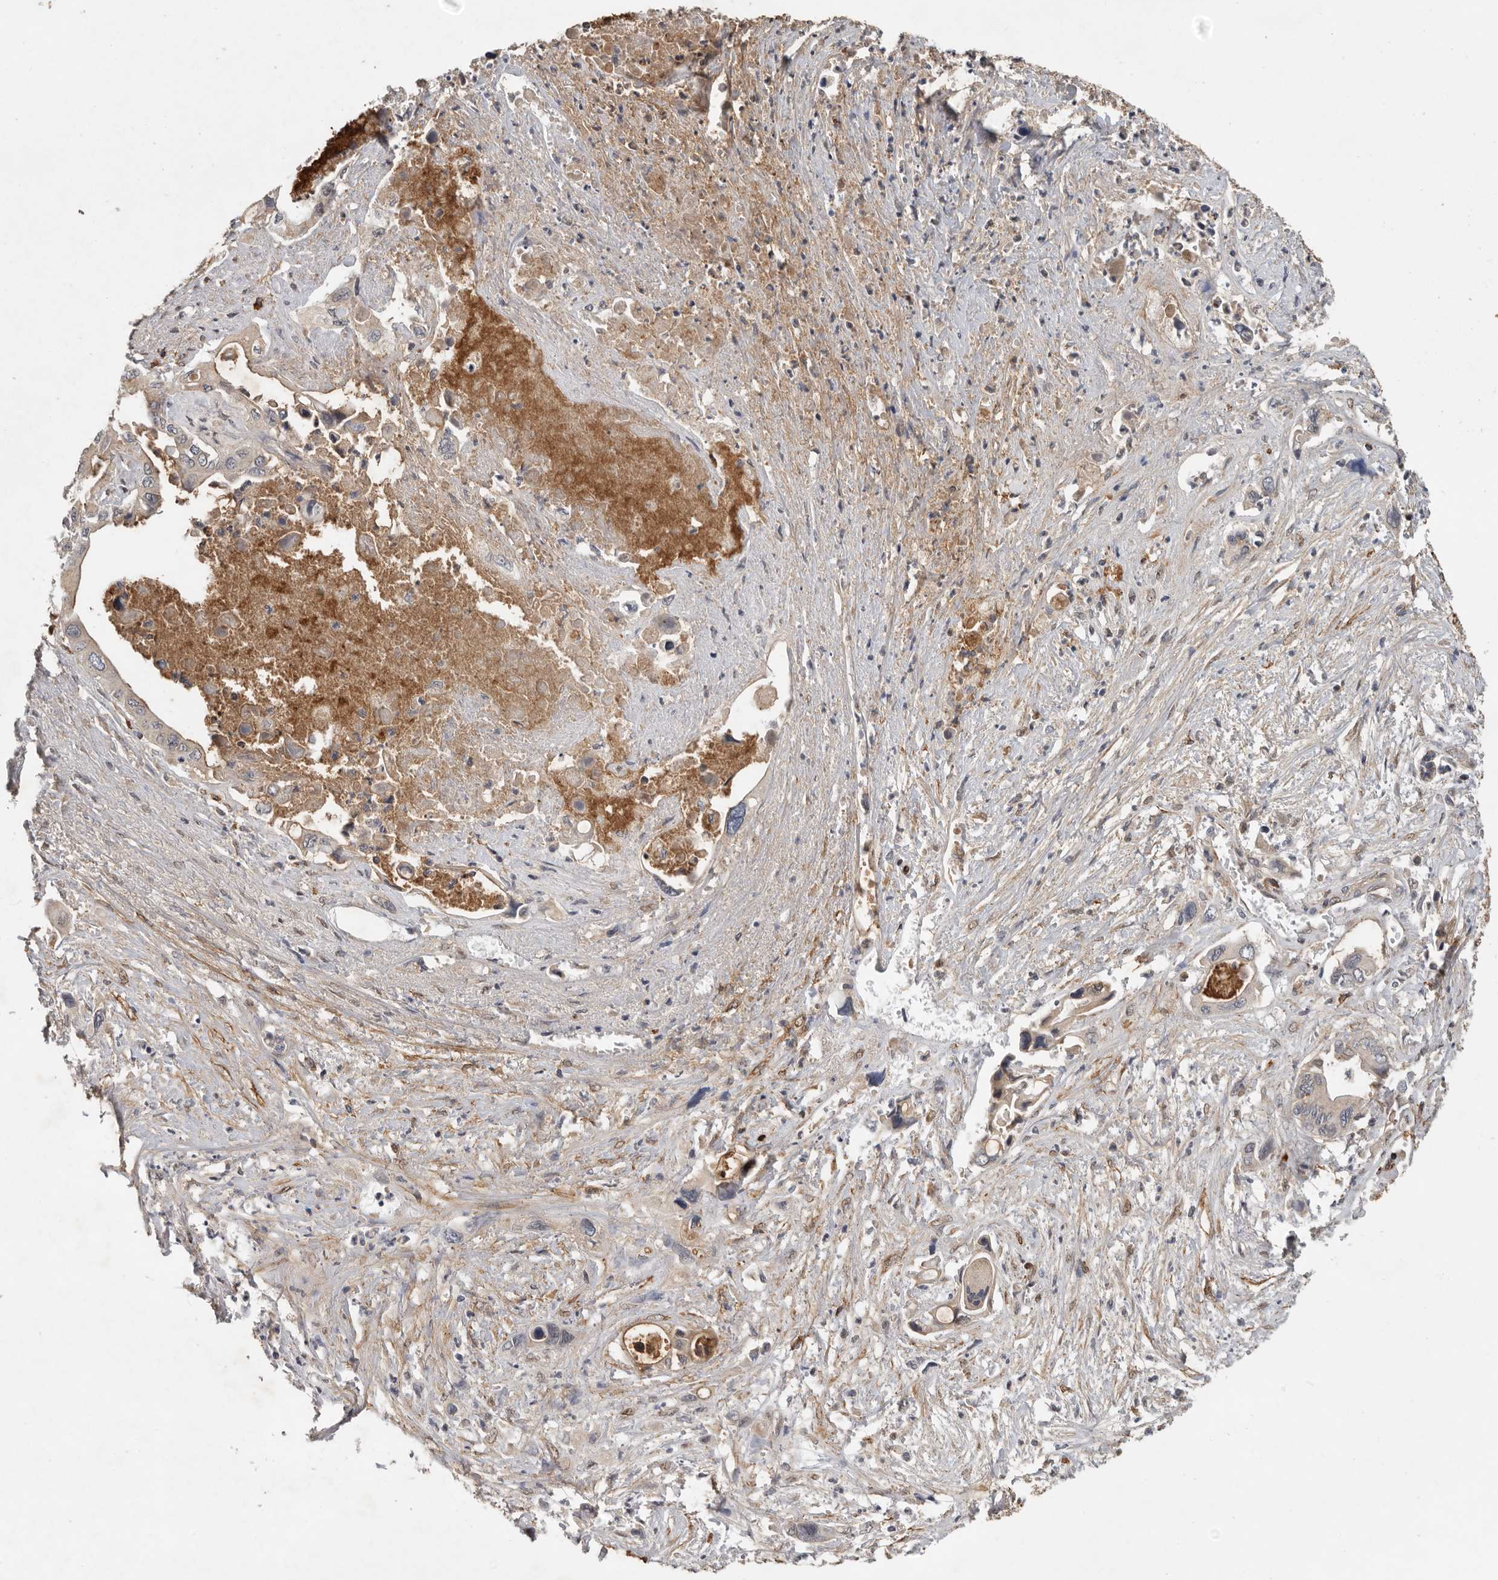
{"staining": {"intensity": "weak", "quantity": "<25%", "location": "cytoplasmic/membranous"}, "tissue": "pancreatic cancer", "cell_type": "Tumor cells", "image_type": "cancer", "snomed": [{"axis": "morphology", "description": "Adenocarcinoma, NOS"}, {"axis": "topography", "description": "Pancreas"}], "caption": "Pancreatic cancer (adenocarcinoma) stained for a protein using immunohistochemistry demonstrates no staining tumor cells.", "gene": "RNF157", "patient": {"sex": "male", "age": 66}}